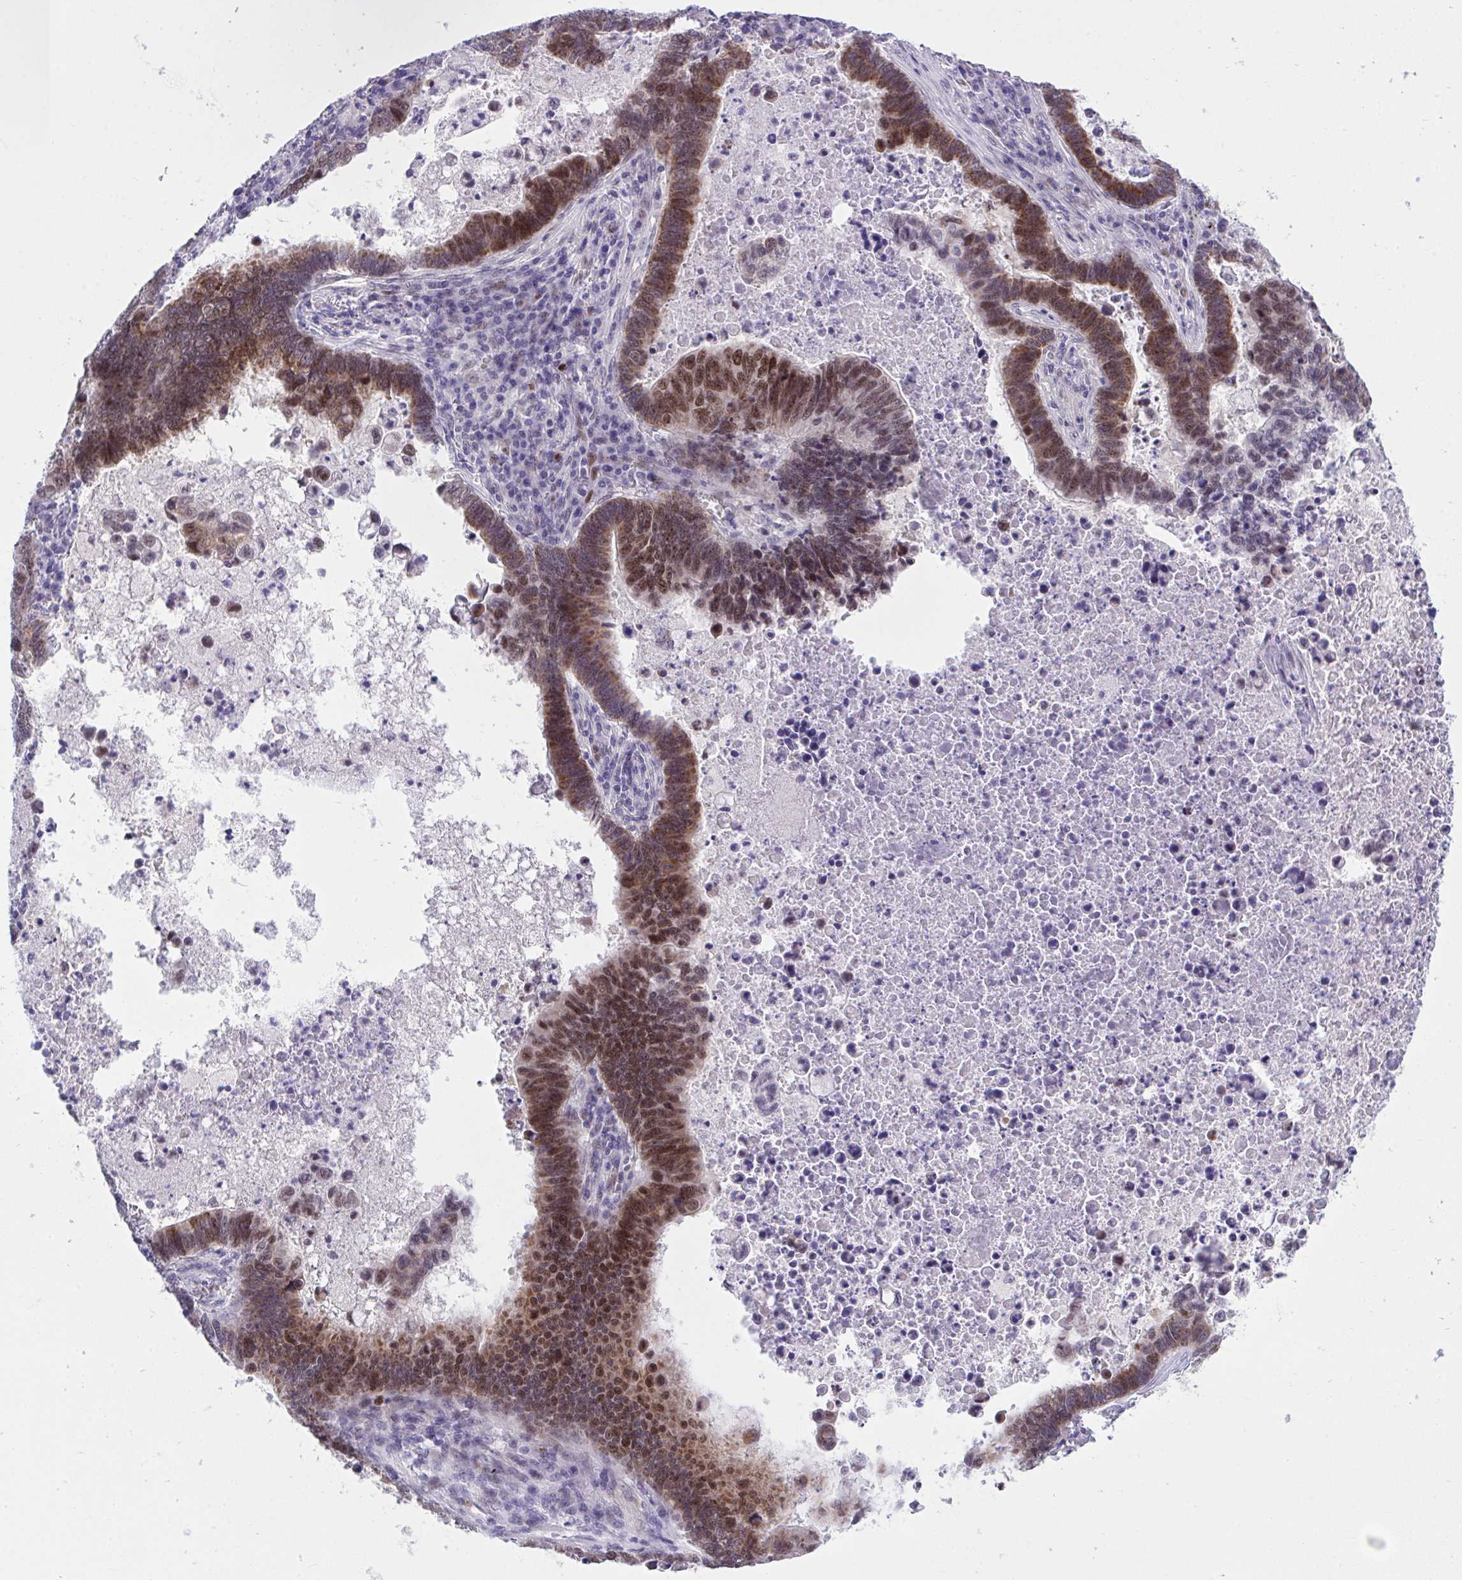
{"staining": {"intensity": "moderate", "quantity": ">75%", "location": "nuclear"}, "tissue": "lung cancer", "cell_type": "Tumor cells", "image_type": "cancer", "snomed": [{"axis": "morphology", "description": "Aneuploidy"}, {"axis": "morphology", "description": "Adenocarcinoma, NOS"}, {"axis": "morphology", "description": "Adenocarcinoma primary or metastatic"}, {"axis": "topography", "description": "Lung"}], "caption": "The immunohistochemical stain labels moderate nuclear expression in tumor cells of lung cancer (adenocarcinoma primary or metastatic) tissue. The staining was performed using DAB (3,3'-diaminobenzidine) to visualize the protein expression in brown, while the nuclei were stained in blue with hematoxylin (Magnification: 20x).", "gene": "TEAD4", "patient": {"sex": "female", "age": 75}}